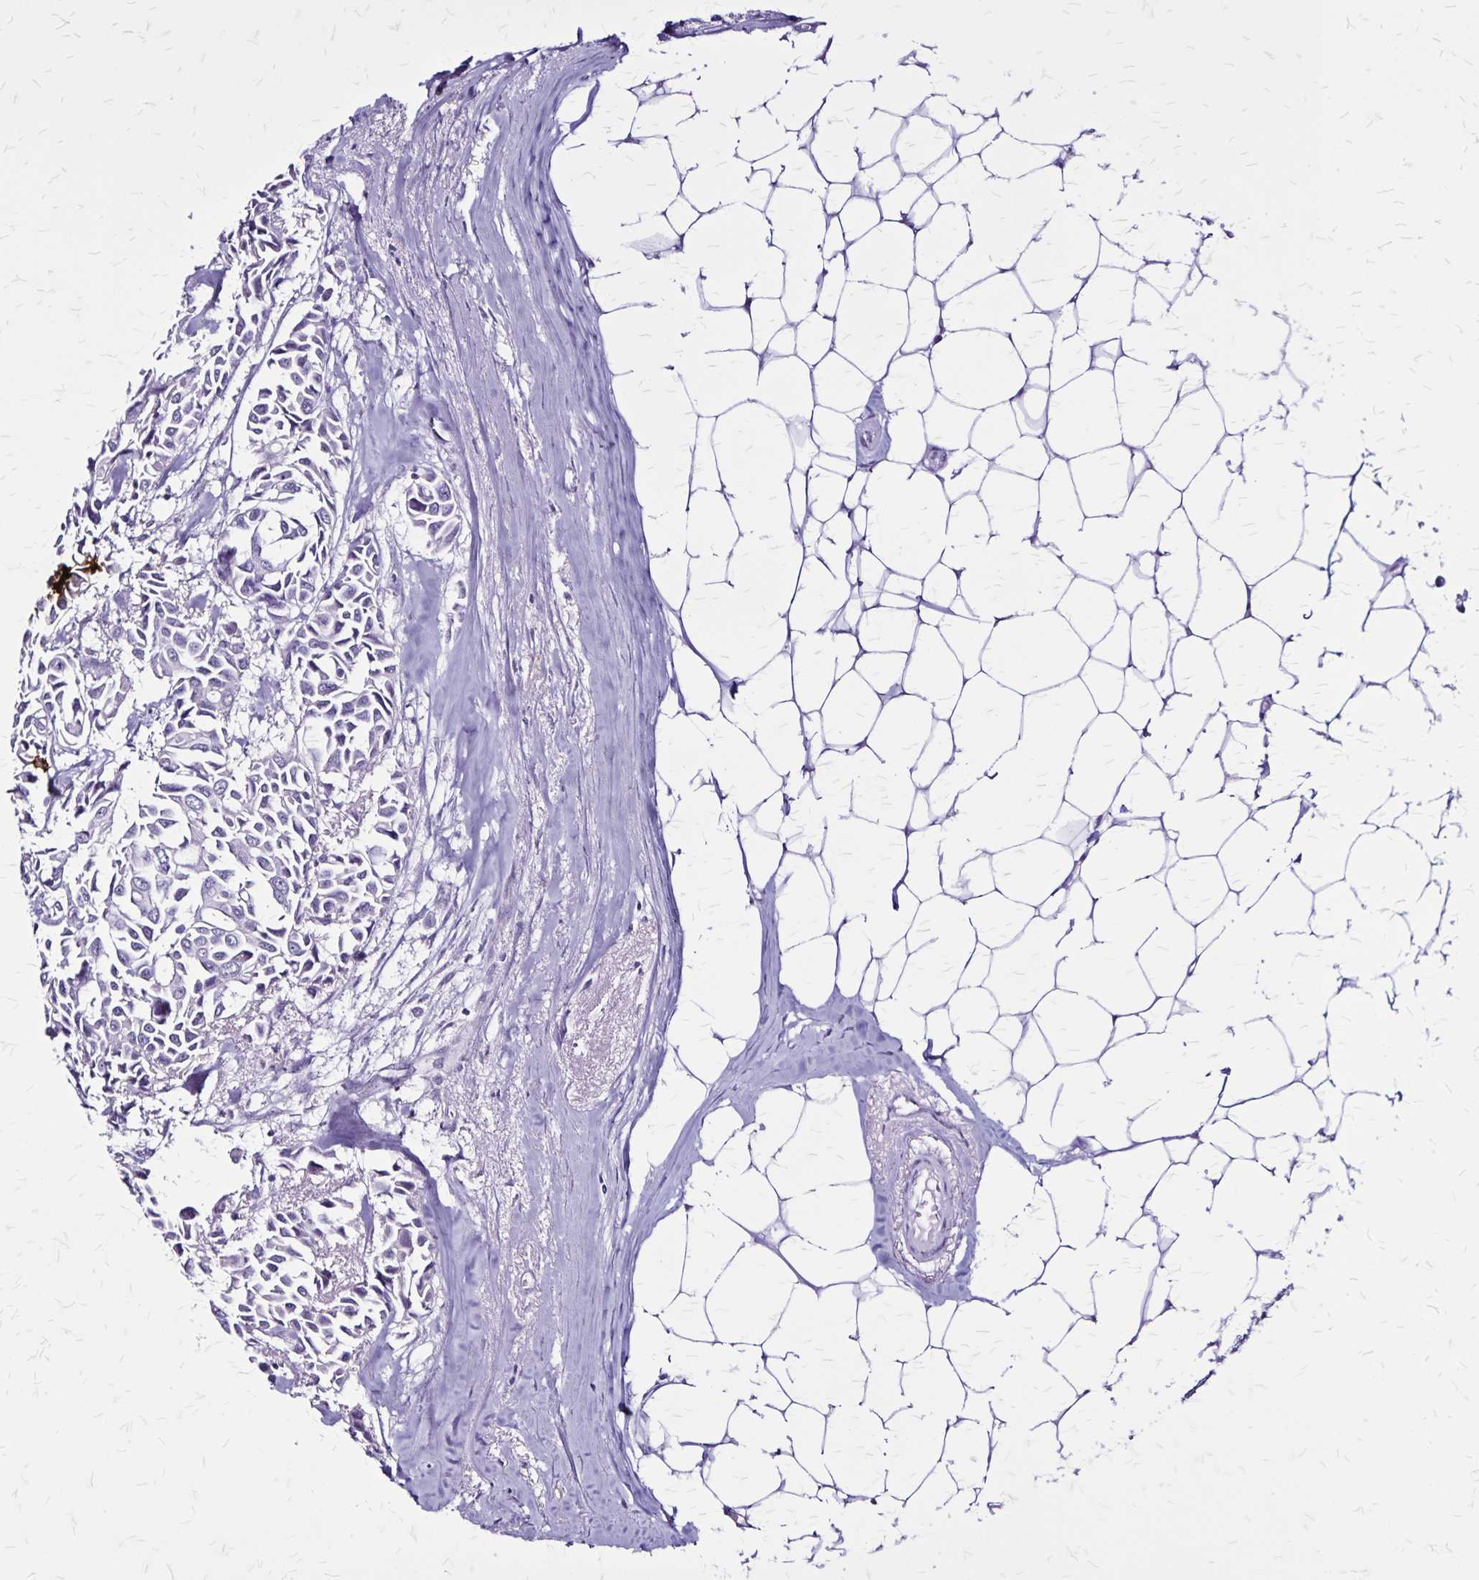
{"staining": {"intensity": "negative", "quantity": "none", "location": "none"}, "tissue": "breast cancer", "cell_type": "Tumor cells", "image_type": "cancer", "snomed": [{"axis": "morphology", "description": "Duct carcinoma"}, {"axis": "topography", "description": "Breast"}], "caption": "A micrograph of breast cancer (invasive ductal carcinoma) stained for a protein shows no brown staining in tumor cells.", "gene": "KRT2", "patient": {"sex": "female", "age": 54}}